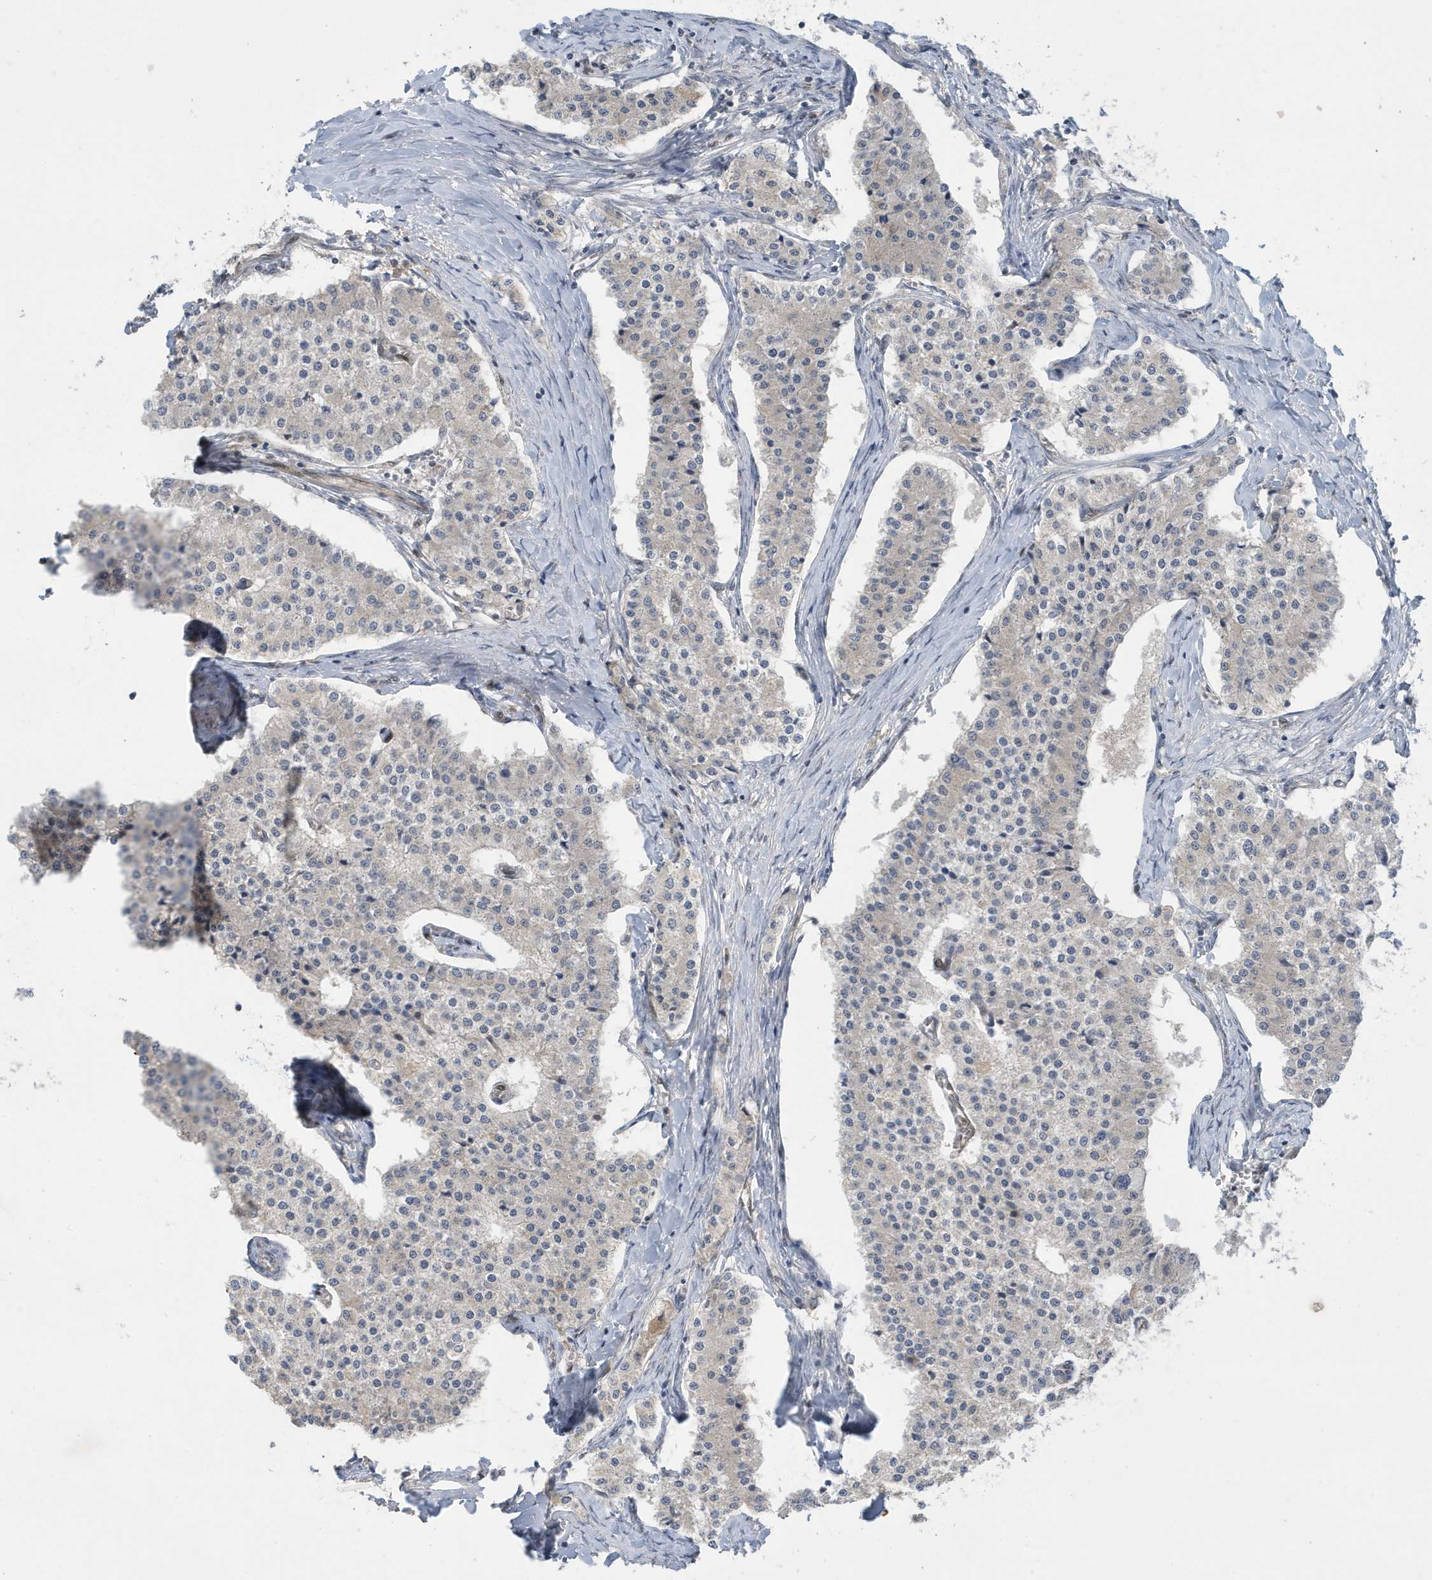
{"staining": {"intensity": "negative", "quantity": "none", "location": "none"}, "tissue": "carcinoid", "cell_type": "Tumor cells", "image_type": "cancer", "snomed": [{"axis": "morphology", "description": "Carcinoid, malignant, NOS"}, {"axis": "topography", "description": "Colon"}], "caption": "An image of human malignant carcinoid is negative for staining in tumor cells.", "gene": "NCOA7", "patient": {"sex": "female", "age": 52}}